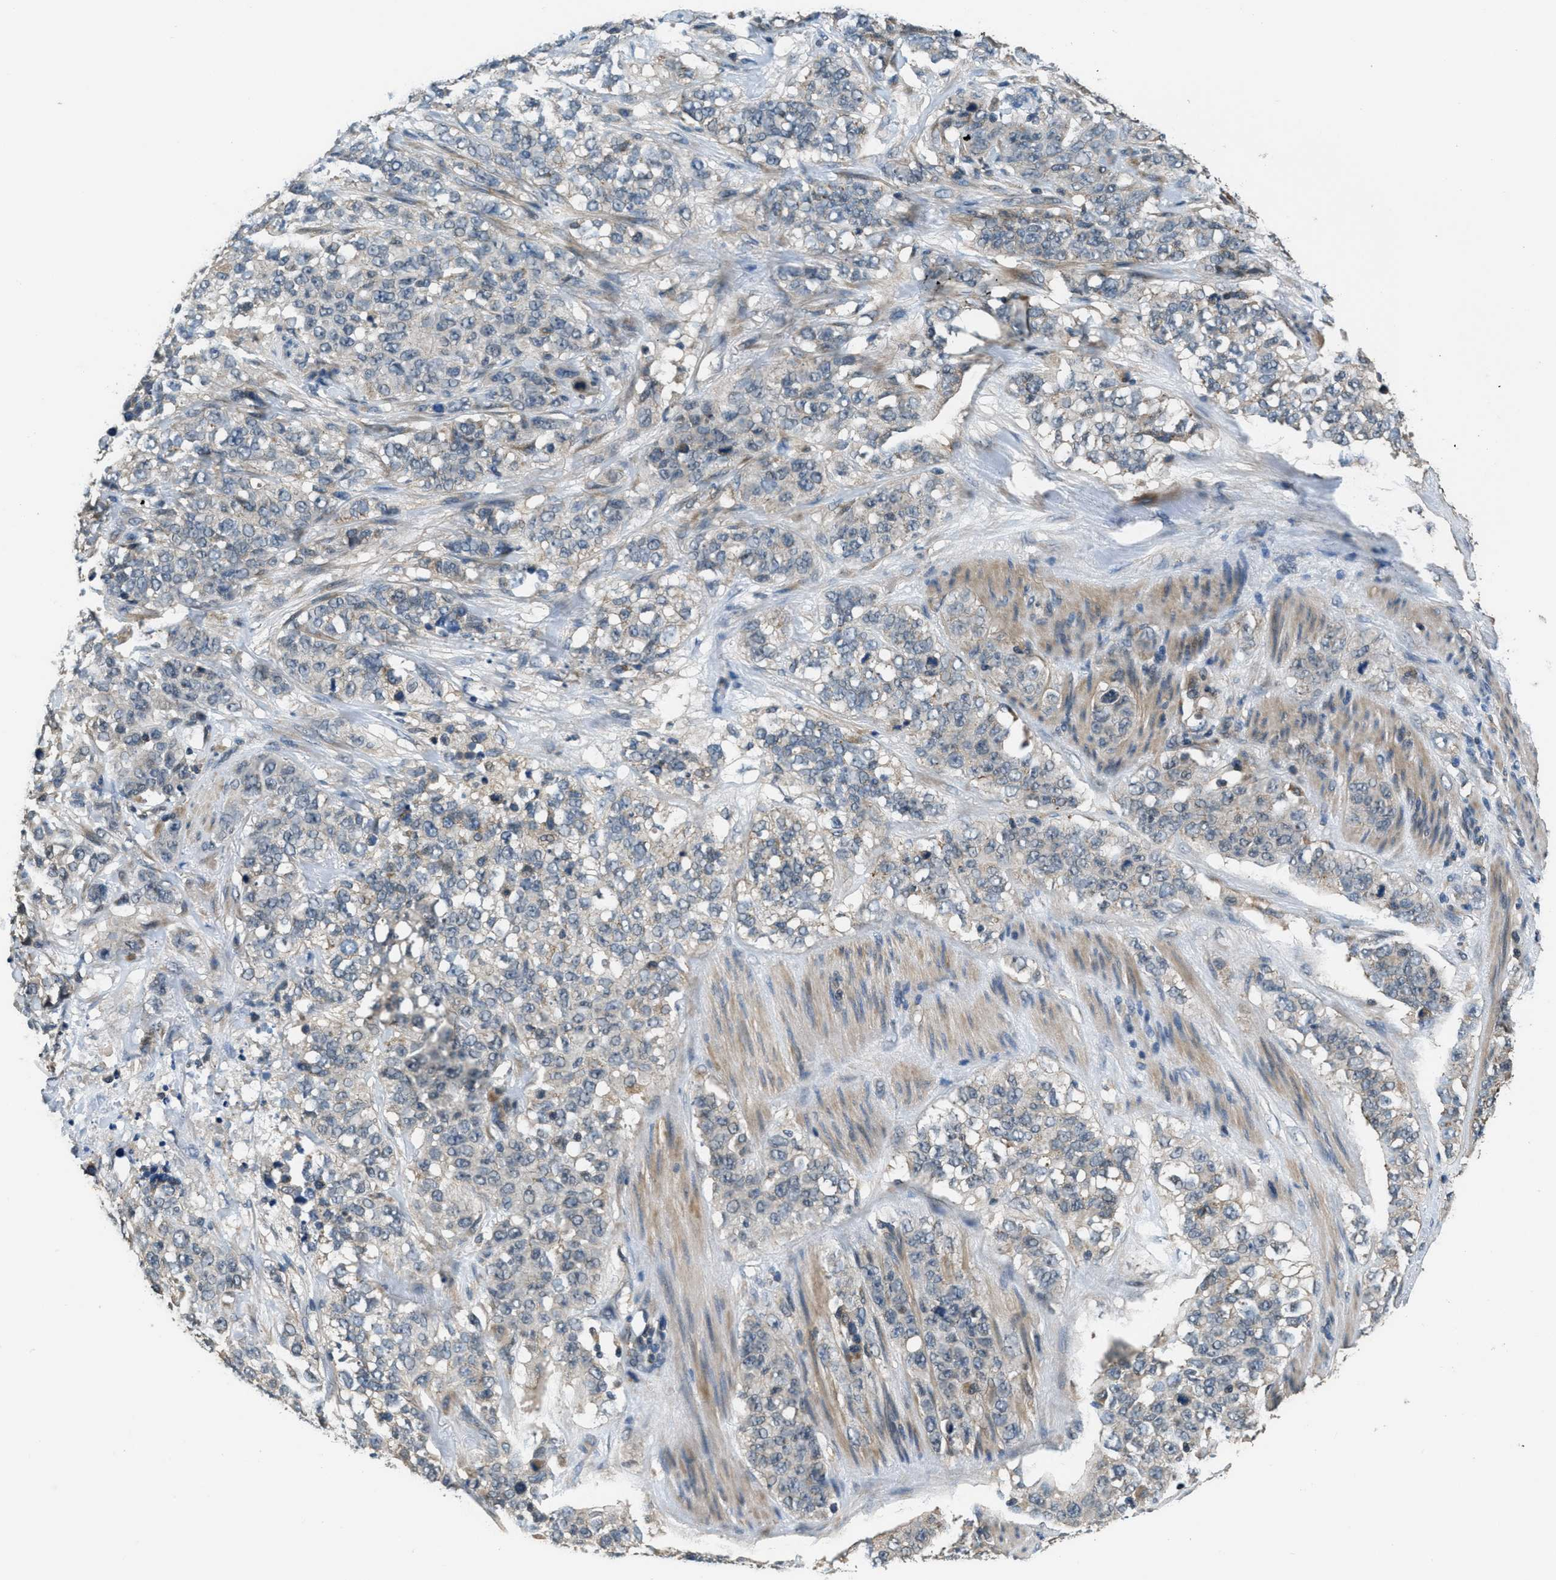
{"staining": {"intensity": "negative", "quantity": "none", "location": "none"}, "tissue": "stomach cancer", "cell_type": "Tumor cells", "image_type": "cancer", "snomed": [{"axis": "morphology", "description": "Adenocarcinoma, NOS"}, {"axis": "topography", "description": "Stomach"}], "caption": "This is an IHC photomicrograph of stomach adenocarcinoma. There is no expression in tumor cells.", "gene": "NAT1", "patient": {"sex": "male", "age": 48}}